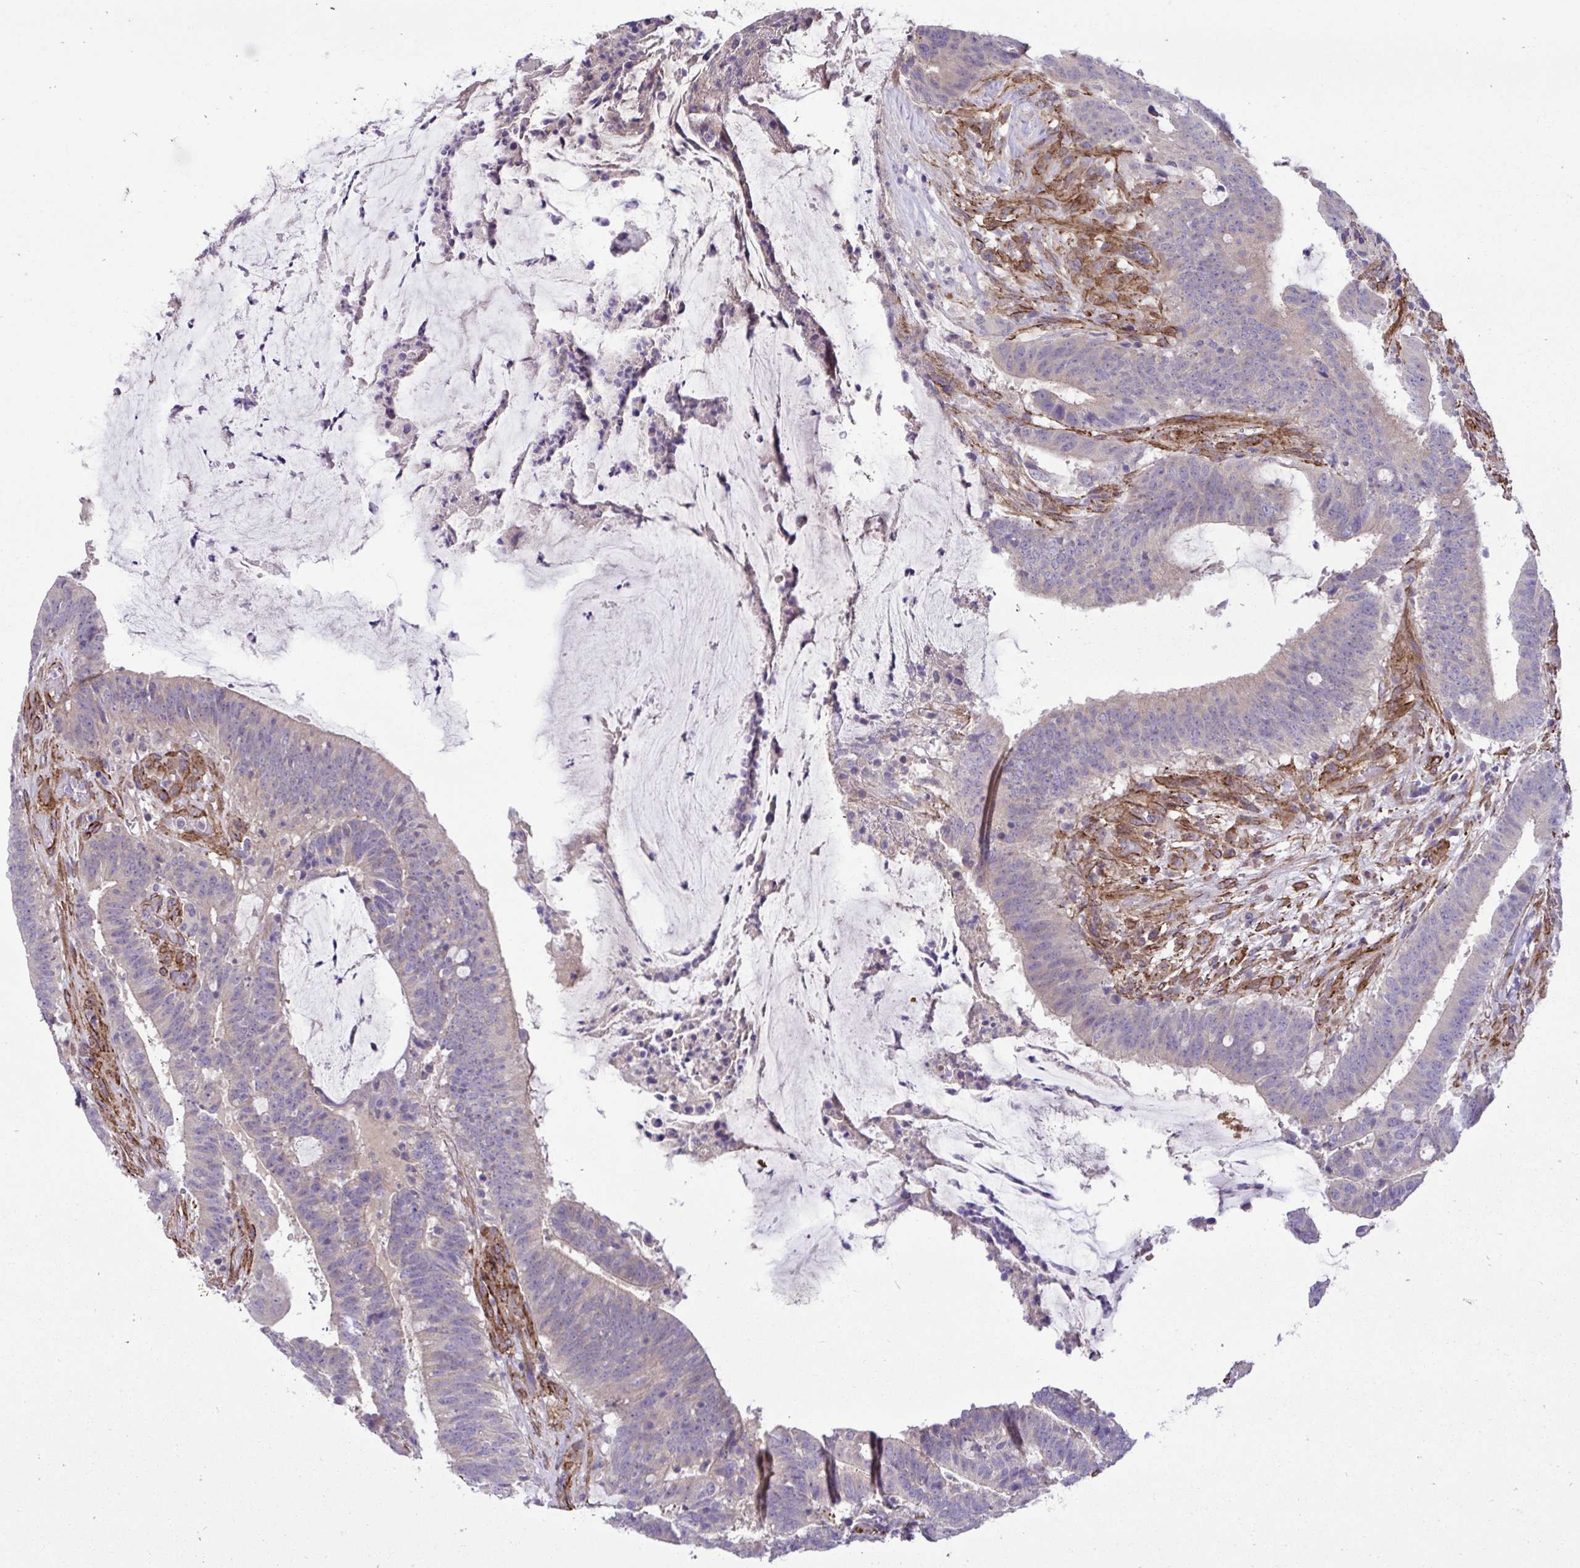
{"staining": {"intensity": "negative", "quantity": "none", "location": "none"}, "tissue": "colorectal cancer", "cell_type": "Tumor cells", "image_type": "cancer", "snomed": [{"axis": "morphology", "description": "Adenocarcinoma, NOS"}, {"axis": "topography", "description": "Colon"}], "caption": "Colorectal cancer (adenocarcinoma) was stained to show a protein in brown. There is no significant positivity in tumor cells.", "gene": "TRIM52", "patient": {"sex": "female", "age": 43}}